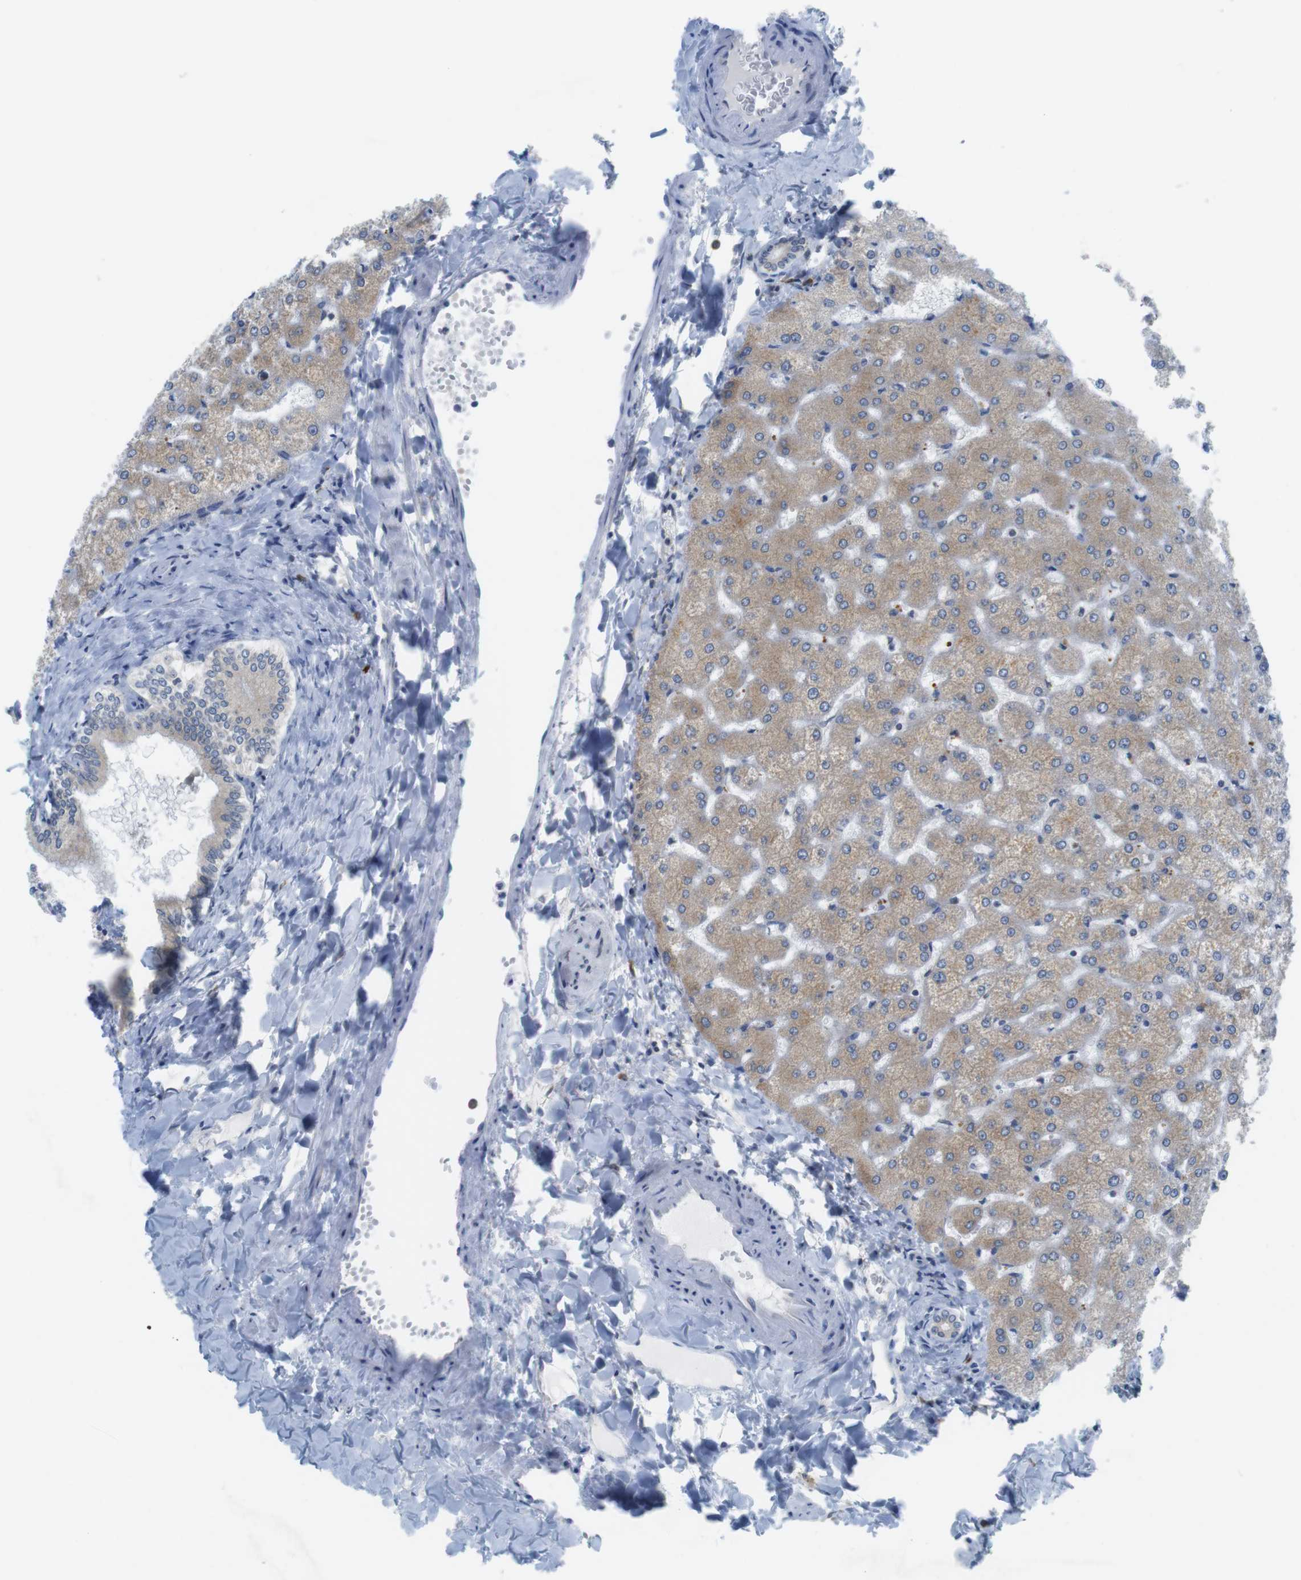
{"staining": {"intensity": "weak", "quantity": ">75%", "location": "cytoplasmic/membranous"}, "tissue": "liver", "cell_type": "Cholangiocytes", "image_type": "normal", "snomed": [{"axis": "morphology", "description": "Normal tissue, NOS"}, {"axis": "topography", "description": "Liver"}], "caption": "High-magnification brightfield microscopy of normal liver stained with DAB (brown) and counterstained with hematoxylin (blue). cholangiocytes exhibit weak cytoplasmic/membranous expression is identified in approximately>75% of cells.", "gene": "ERGIC3", "patient": {"sex": "female", "age": 32}}